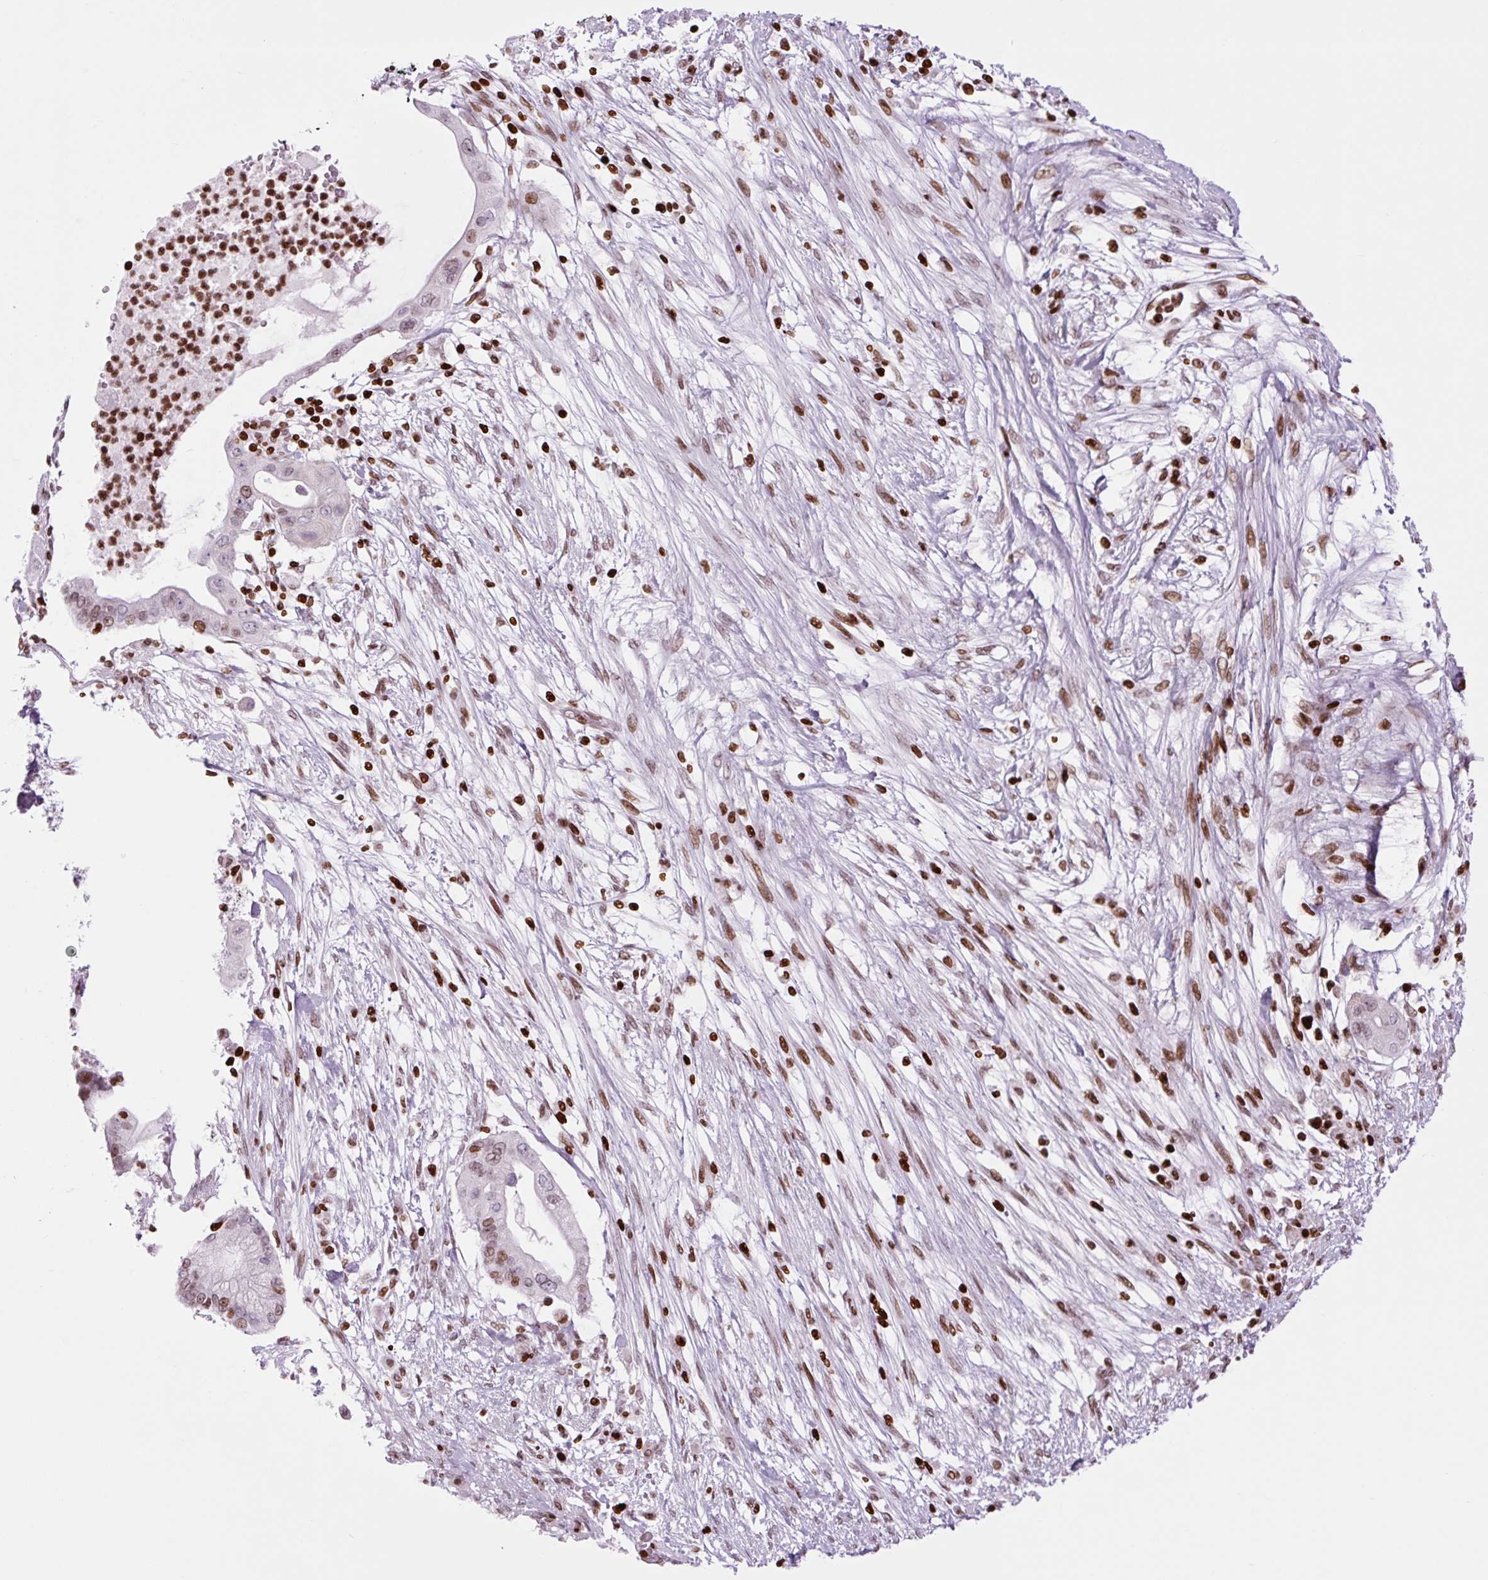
{"staining": {"intensity": "moderate", "quantity": "25%-75%", "location": "nuclear"}, "tissue": "pancreatic cancer", "cell_type": "Tumor cells", "image_type": "cancer", "snomed": [{"axis": "morphology", "description": "Adenocarcinoma, NOS"}, {"axis": "topography", "description": "Pancreas"}], "caption": "Brown immunohistochemical staining in human pancreatic adenocarcinoma demonstrates moderate nuclear staining in about 25%-75% of tumor cells.", "gene": "H1-3", "patient": {"sex": "male", "age": 68}}